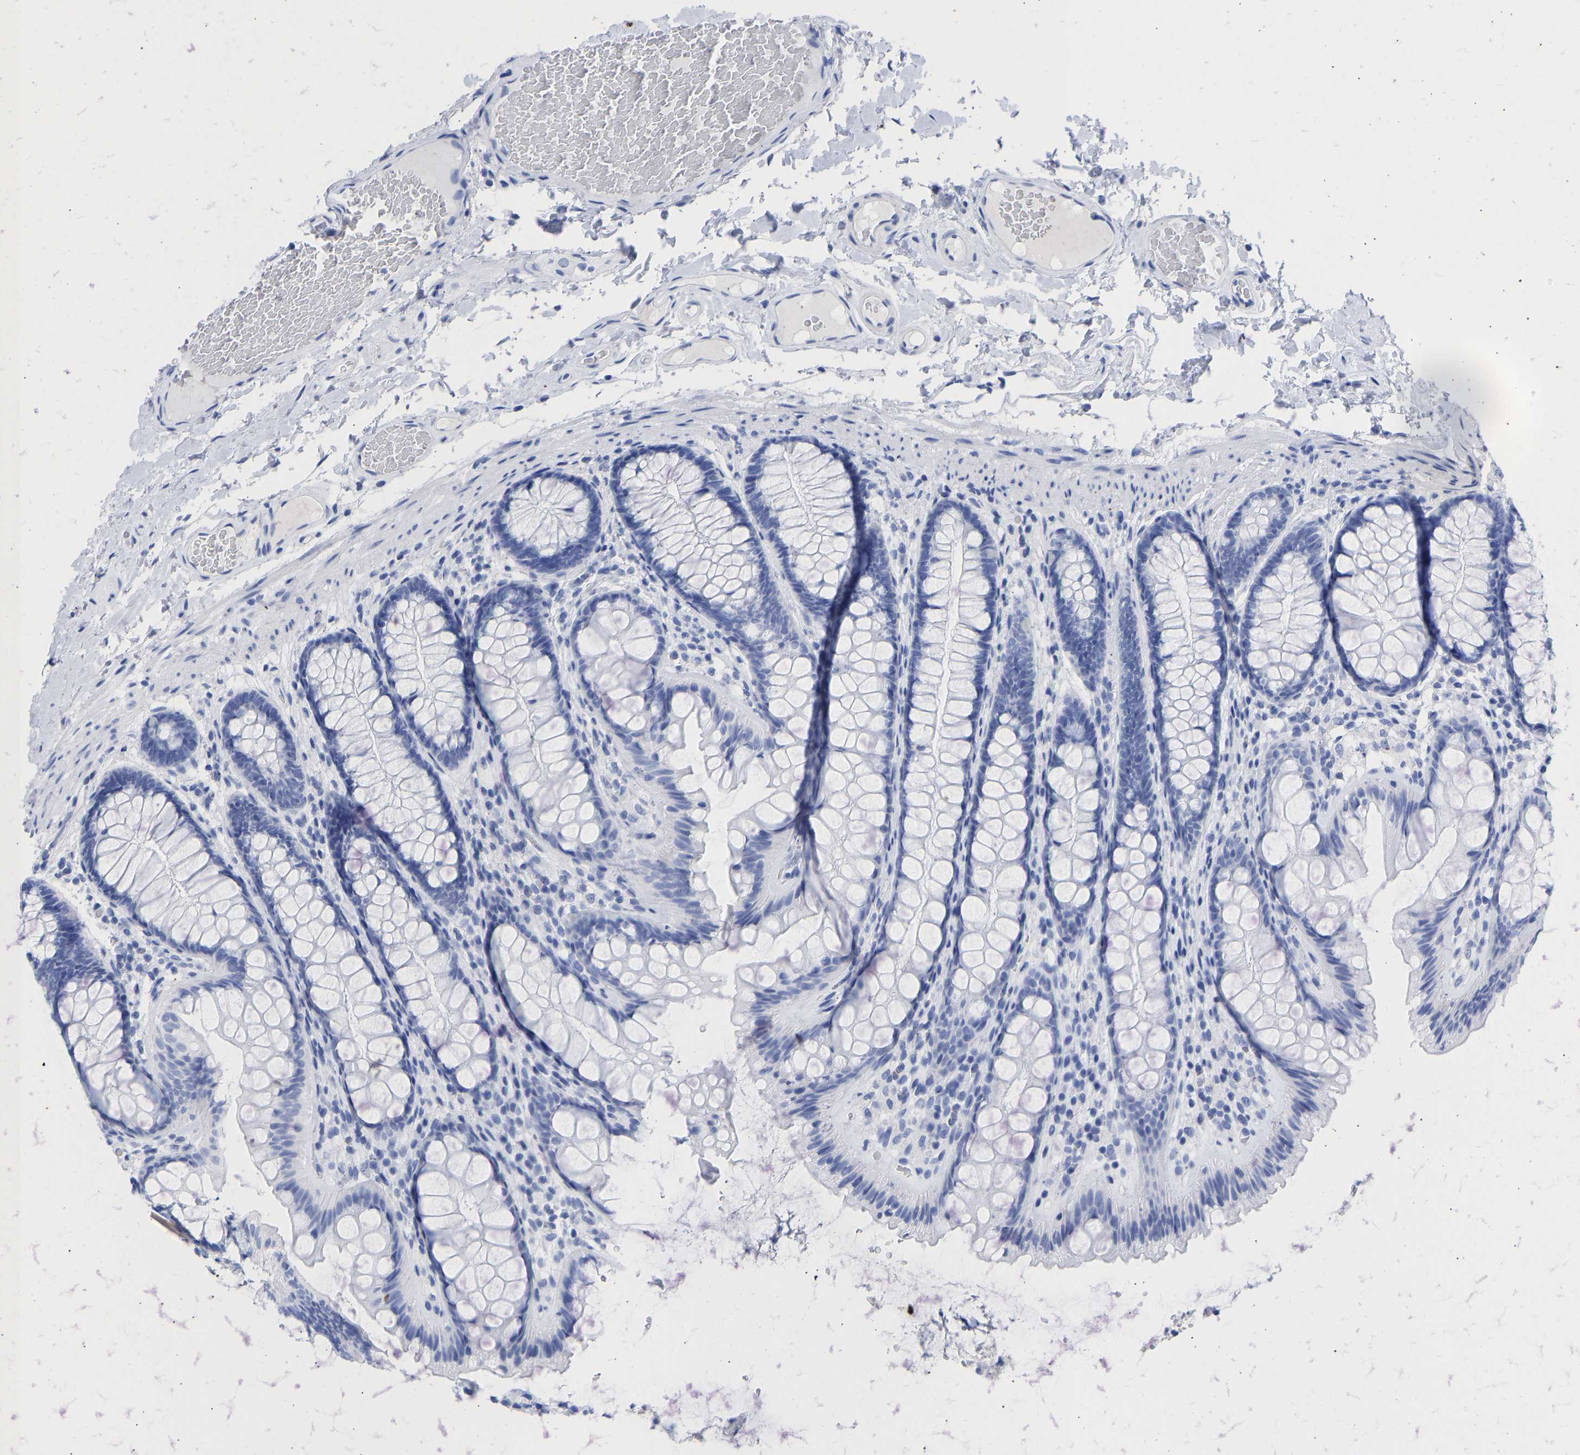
{"staining": {"intensity": "negative", "quantity": "none", "location": "none"}, "tissue": "colon", "cell_type": "Endothelial cells", "image_type": "normal", "snomed": [{"axis": "morphology", "description": "Normal tissue, NOS"}, {"axis": "topography", "description": "Colon"}], "caption": "Immunohistochemical staining of benign colon reveals no significant staining in endothelial cells.", "gene": "KRT1", "patient": {"sex": "female", "age": 56}}